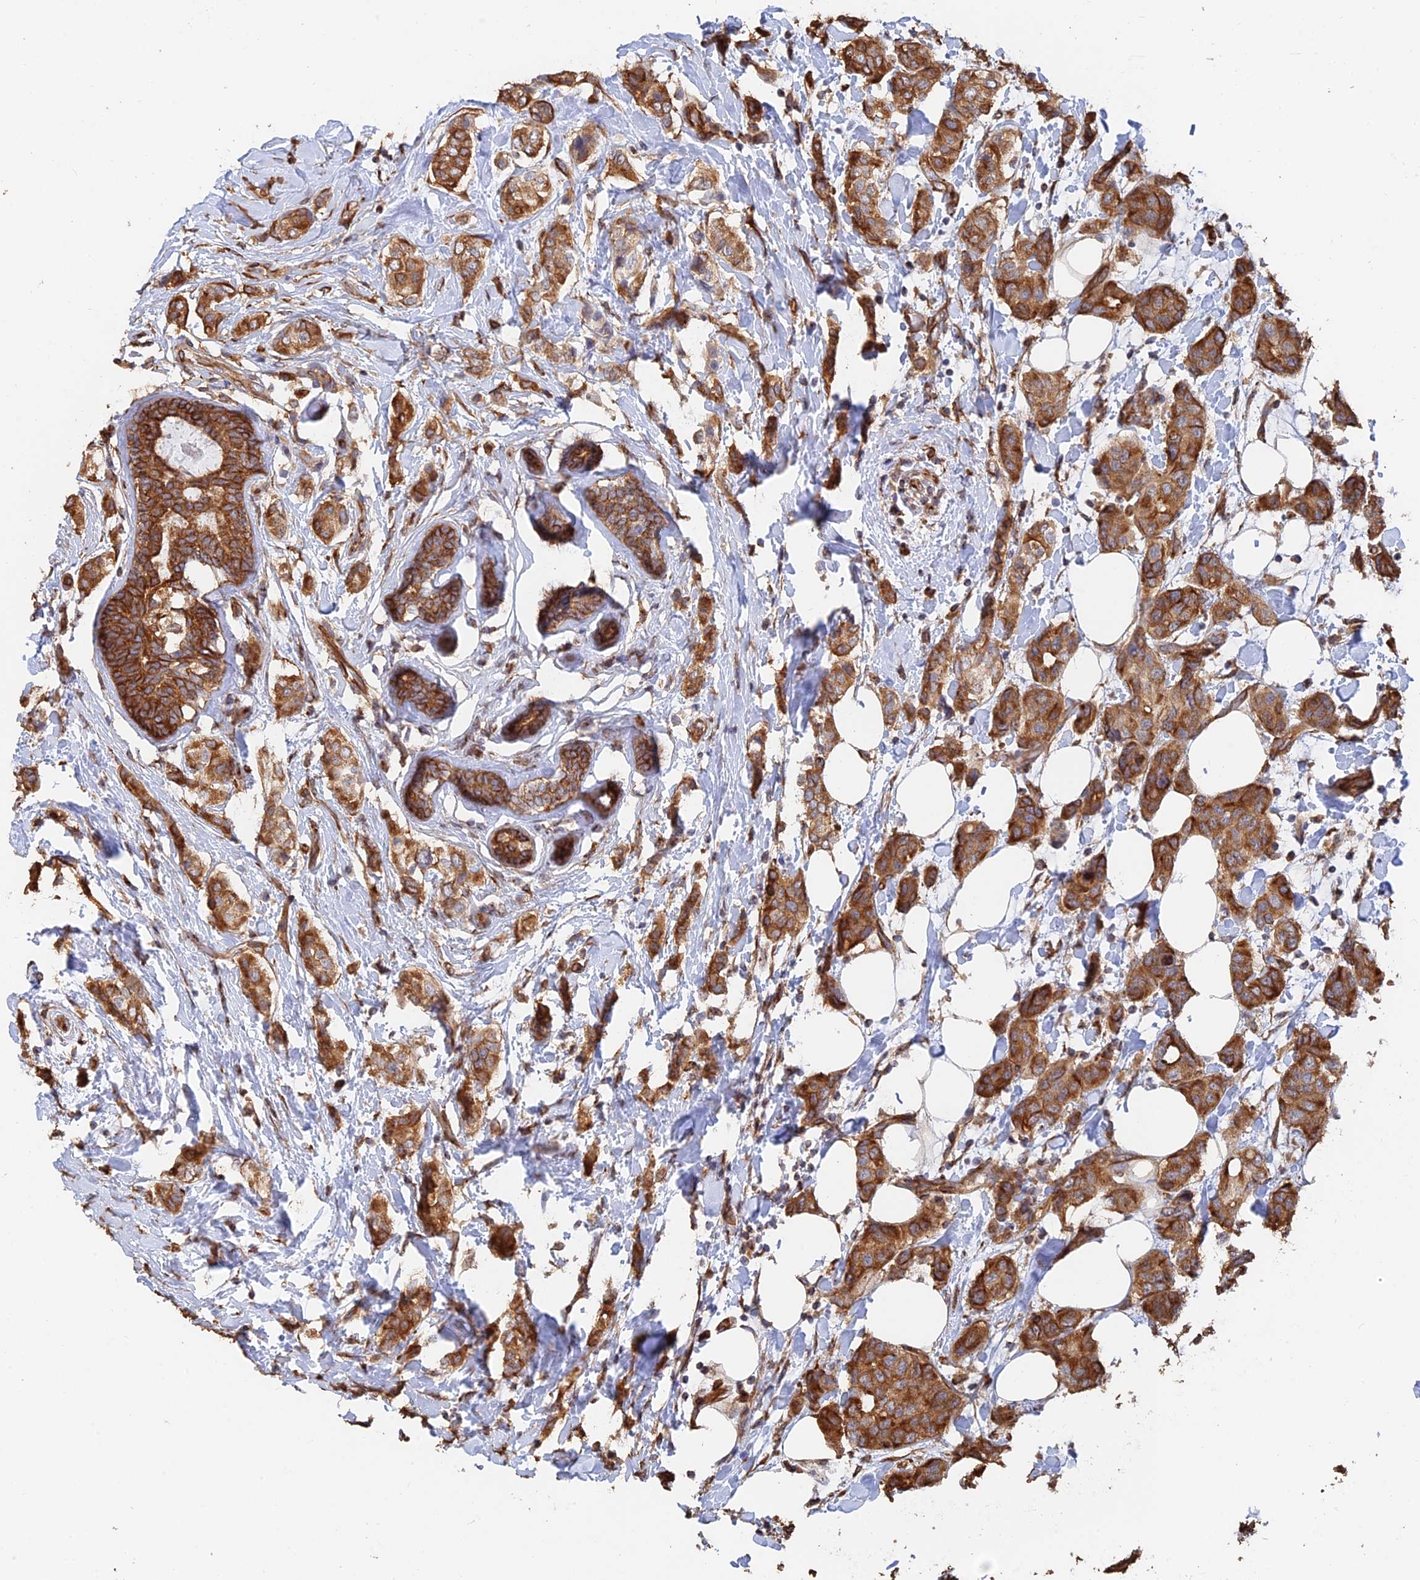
{"staining": {"intensity": "strong", "quantity": ">75%", "location": "cytoplasmic/membranous"}, "tissue": "breast cancer", "cell_type": "Tumor cells", "image_type": "cancer", "snomed": [{"axis": "morphology", "description": "Lobular carcinoma"}, {"axis": "topography", "description": "Breast"}], "caption": "About >75% of tumor cells in breast lobular carcinoma exhibit strong cytoplasmic/membranous protein positivity as visualized by brown immunohistochemical staining.", "gene": "WBP11", "patient": {"sex": "female", "age": 51}}